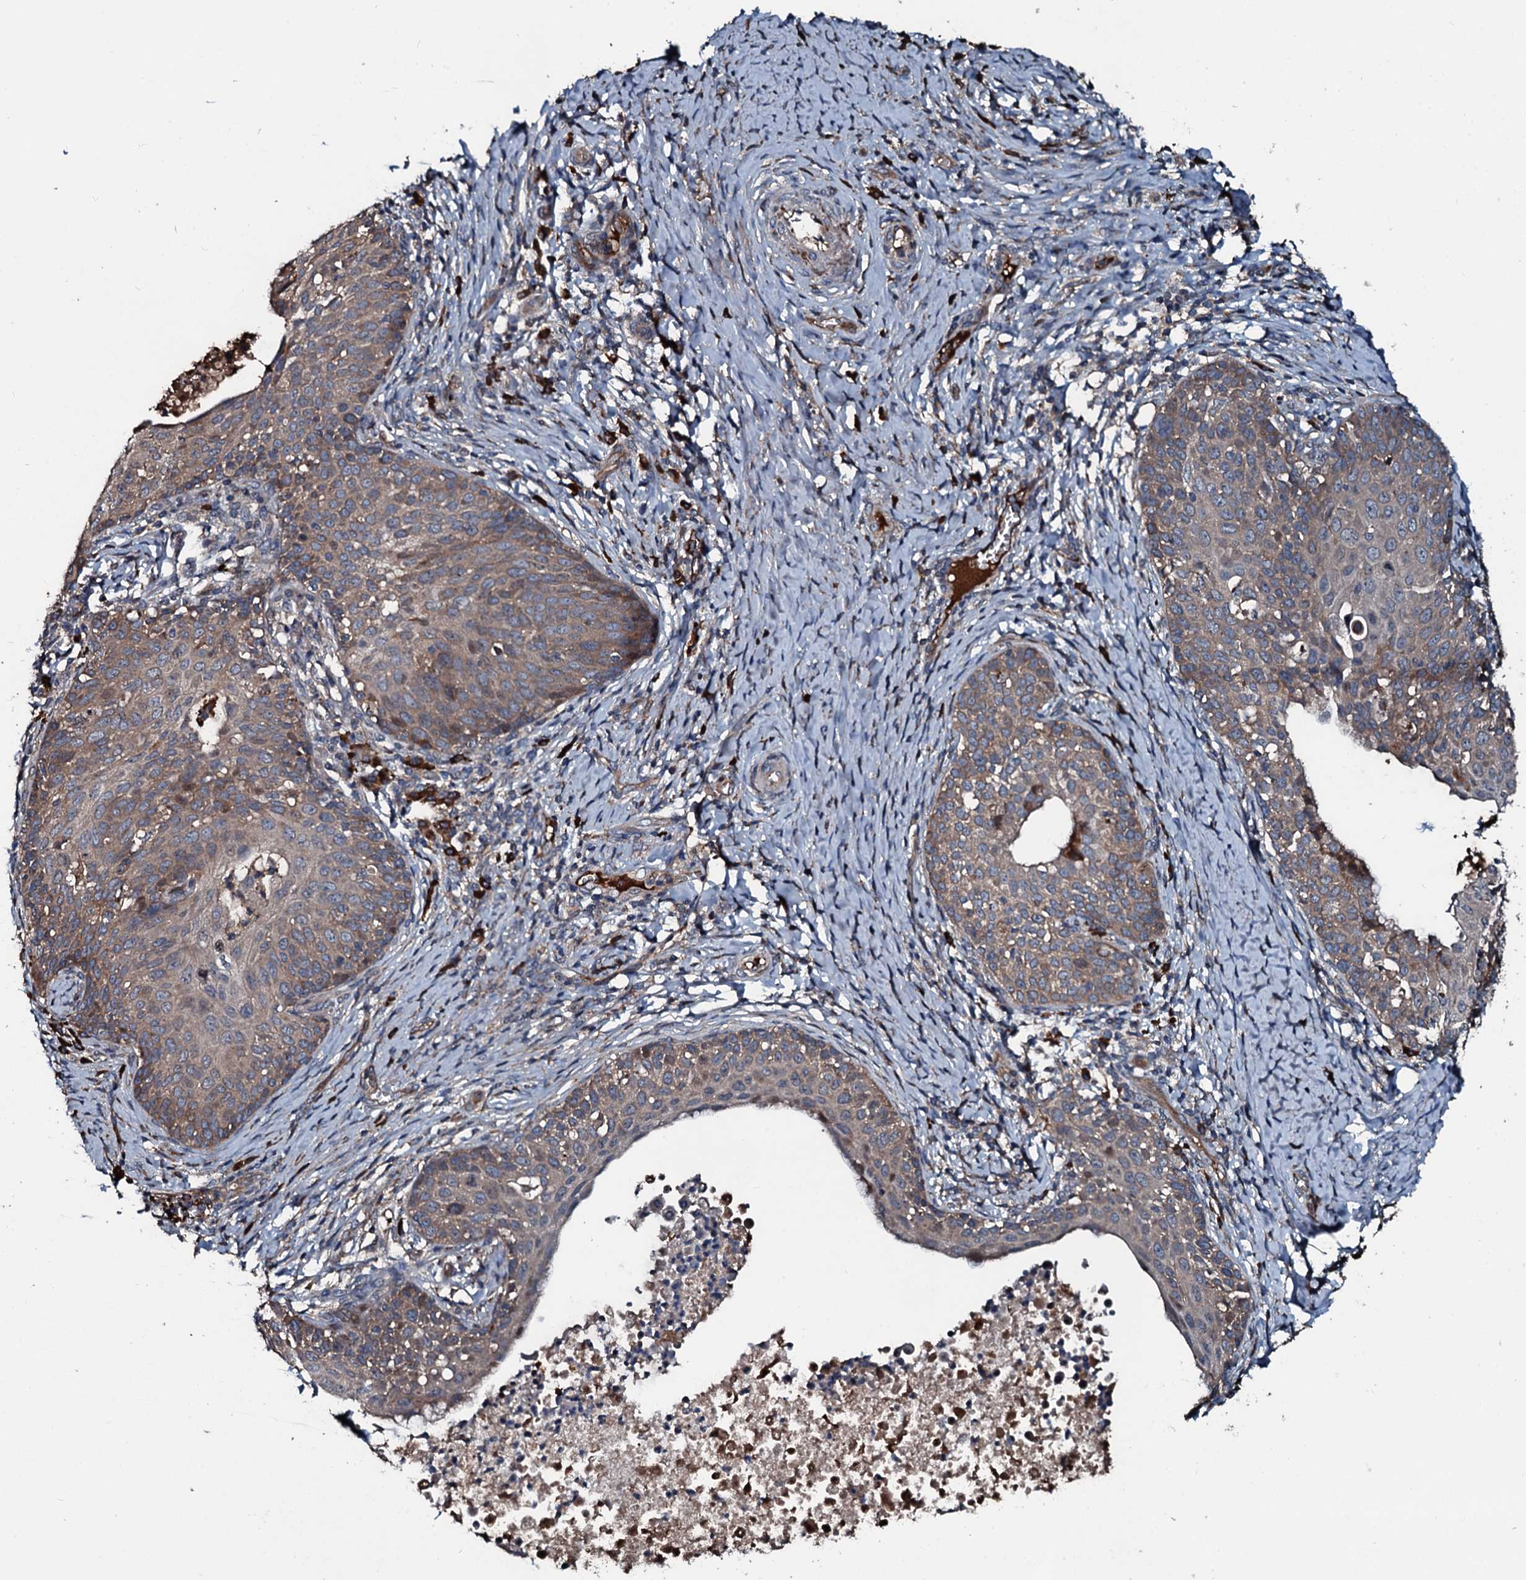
{"staining": {"intensity": "weak", "quantity": ">75%", "location": "cytoplasmic/membranous"}, "tissue": "cervical cancer", "cell_type": "Tumor cells", "image_type": "cancer", "snomed": [{"axis": "morphology", "description": "Squamous cell carcinoma, NOS"}, {"axis": "topography", "description": "Cervix"}], "caption": "Protein analysis of cervical cancer tissue shows weak cytoplasmic/membranous expression in approximately >75% of tumor cells.", "gene": "AARS1", "patient": {"sex": "female", "age": 52}}